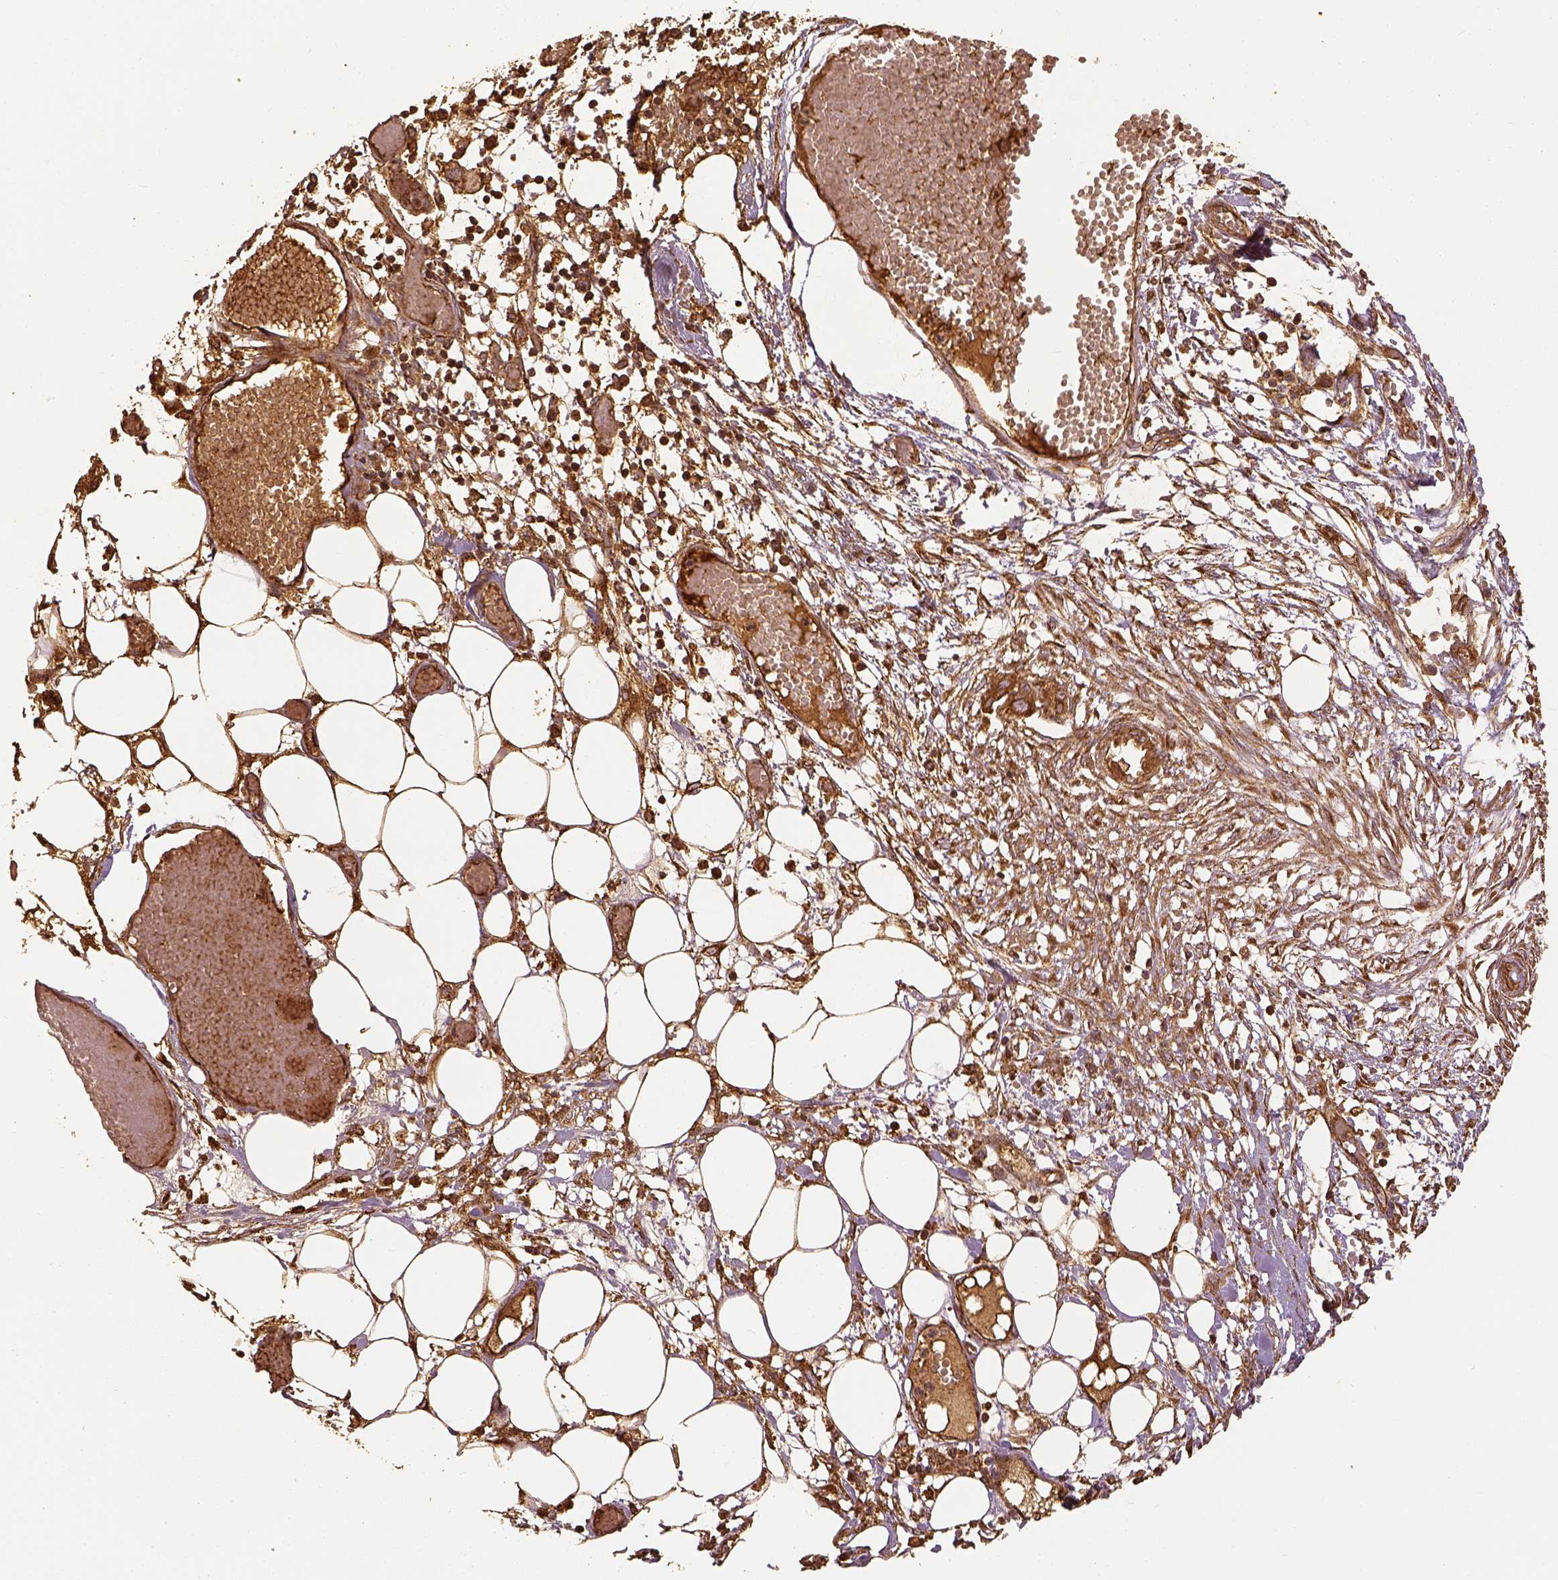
{"staining": {"intensity": "strong", "quantity": ">75%", "location": "cytoplasmic/membranous"}, "tissue": "endometrial cancer", "cell_type": "Tumor cells", "image_type": "cancer", "snomed": [{"axis": "morphology", "description": "Adenocarcinoma, NOS"}, {"axis": "morphology", "description": "Adenocarcinoma, metastatic, NOS"}, {"axis": "topography", "description": "Adipose tissue"}, {"axis": "topography", "description": "Endometrium"}], "caption": "Adenocarcinoma (endometrial) stained for a protein (brown) reveals strong cytoplasmic/membranous positive positivity in about >75% of tumor cells.", "gene": "VEGFA", "patient": {"sex": "female", "age": 67}}